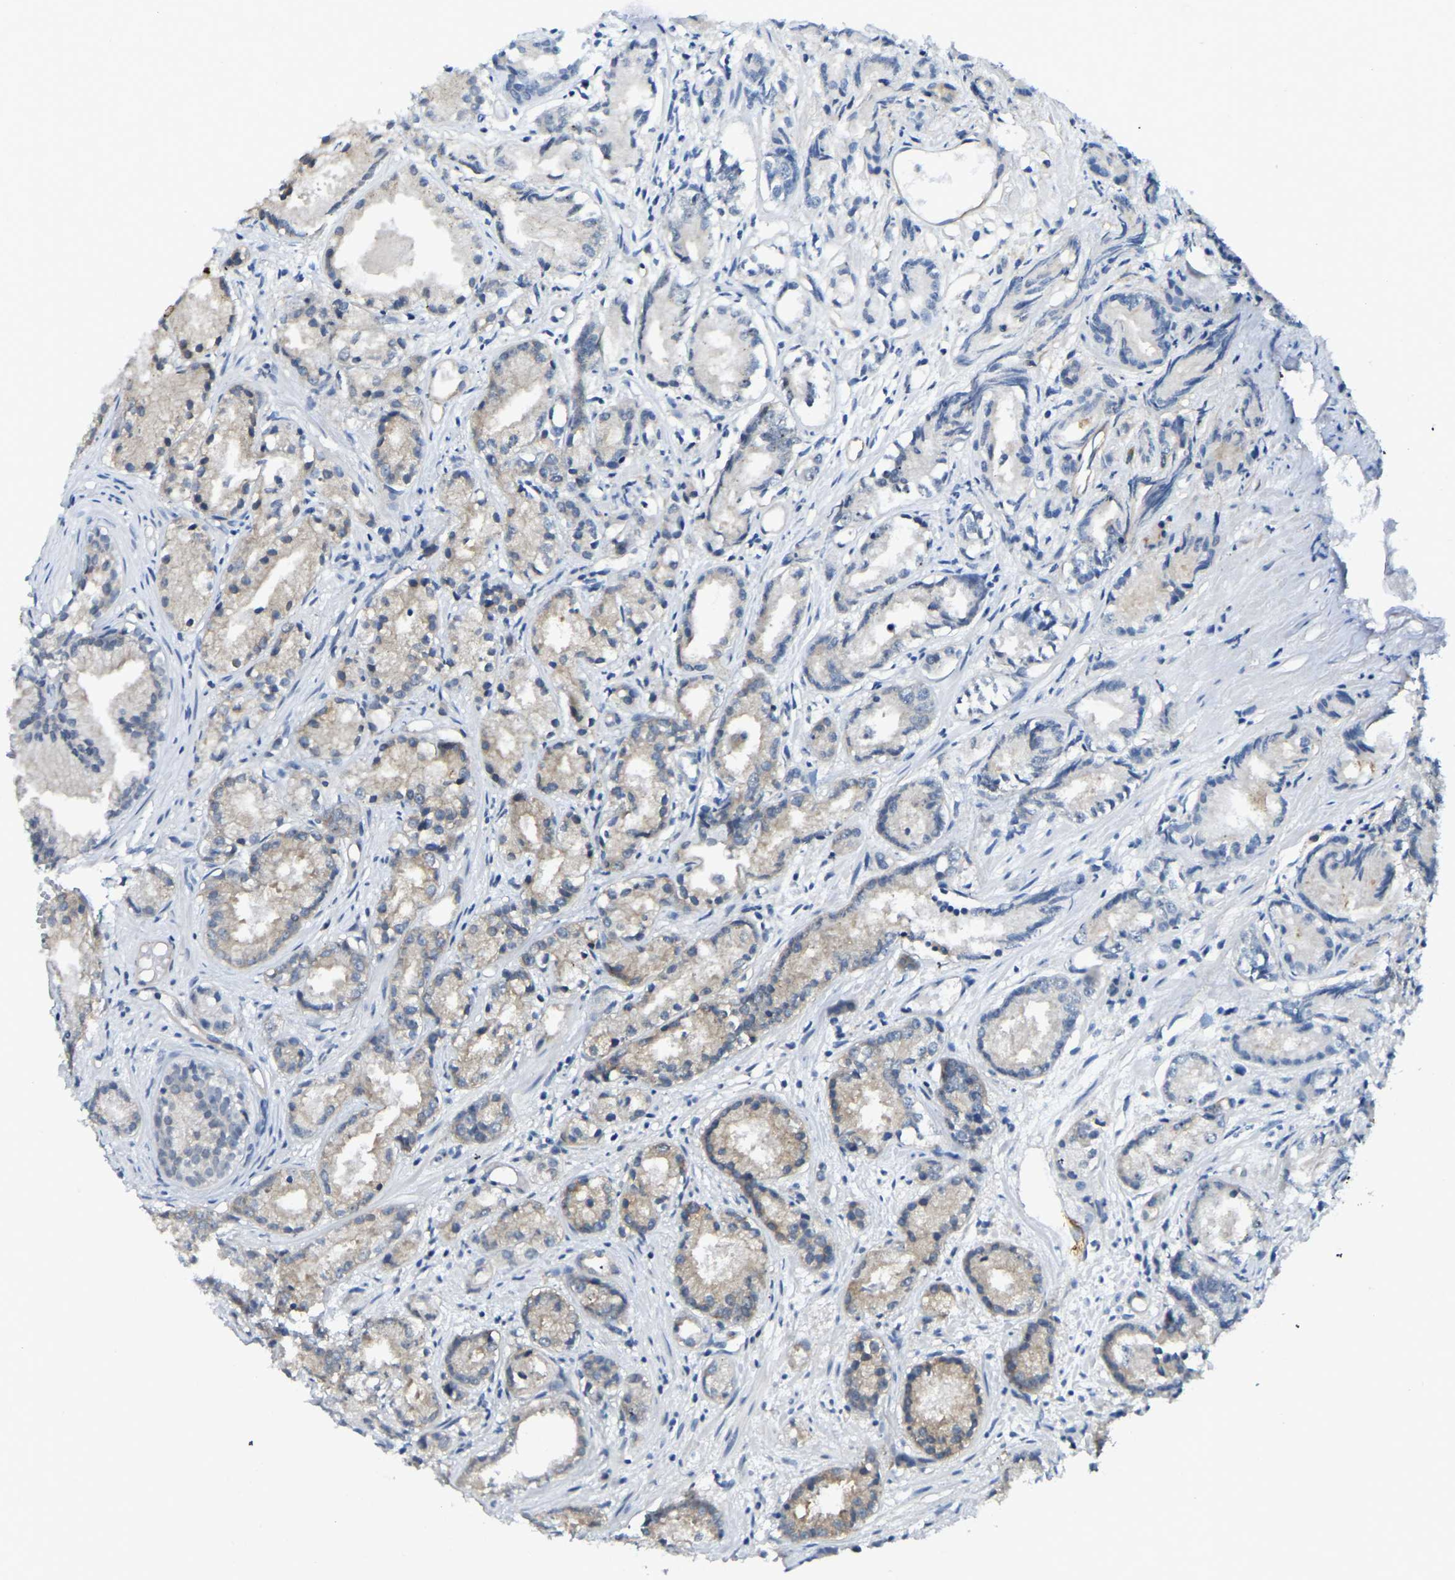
{"staining": {"intensity": "weak", "quantity": "<25%", "location": "cytoplasmic/membranous"}, "tissue": "prostate cancer", "cell_type": "Tumor cells", "image_type": "cancer", "snomed": [{"axis": "morphology", "description": "Adenocarcinoma, Low grade"}, {"axis": "topography", "description": "Prostate"}], "caption": "Immunohistochemical staining of human prostate cancer shows no significant expression in tumor cells. The staining is performed using DAB (3,3'-diaminobenzidine) brown chromogen with nuclei counter-stained in using hematoxylin.", "gene": "AHNAK", "patient": {"sex": "male", "age": 72}}